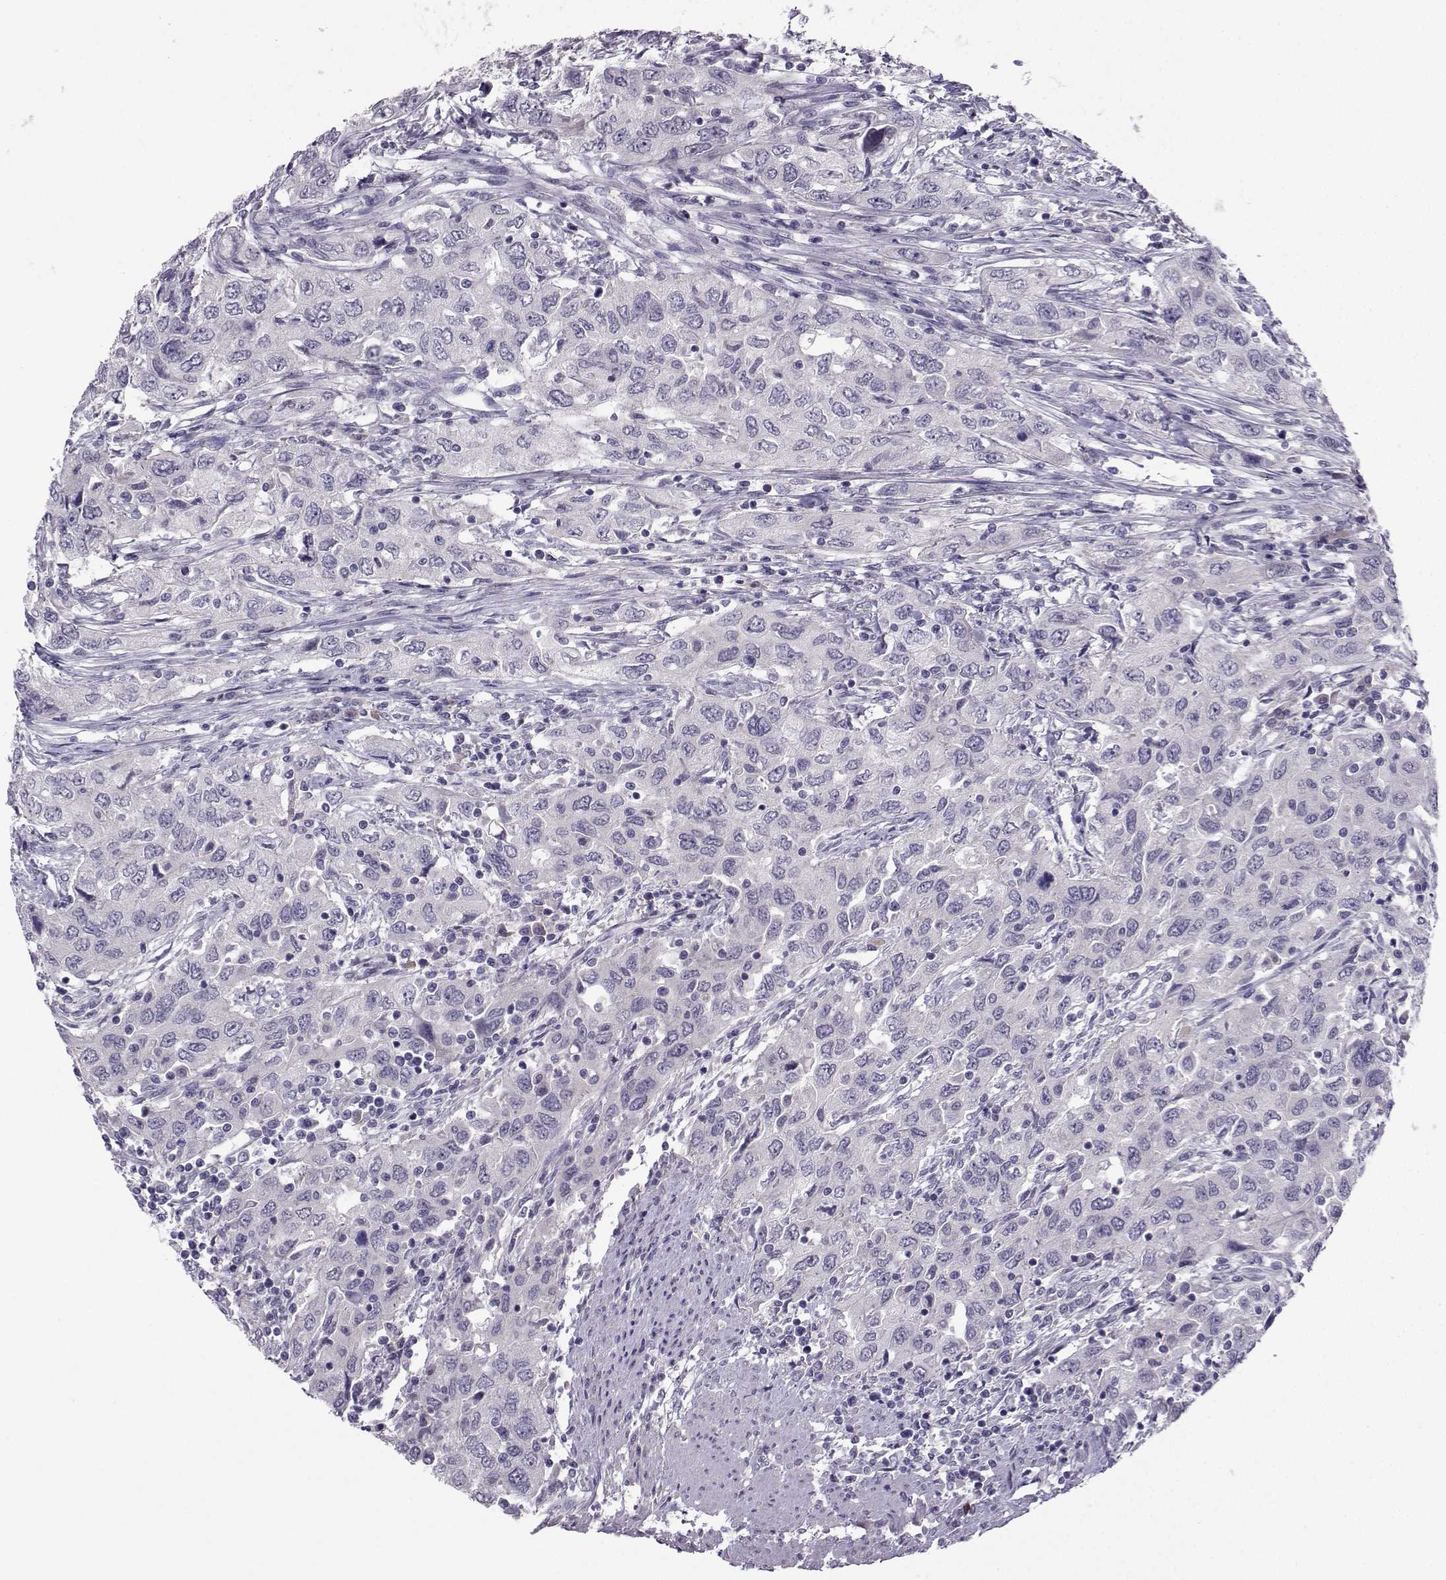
{"staining": {"intensity": "negative", "quantity": "none", "location": "none"}, "tissue": "urothelial cancer", "cell_type": "Tumor cells", "image_type": "cancer", "snomed": [{"axis": "morphology", "description": "Urothelial carcinoma, High grade"}, {"axis": "topography", "description": "Urinary bladder"}], "caption": "An image of human urothelial cancer is negative for staining in tumor cells. (DAB (3,3'-diaminobenzidine) immunohistochemistry (IHC), high magnification).", "gene": "LIN28A", "patient": {"sex": "male", "age": 76}}